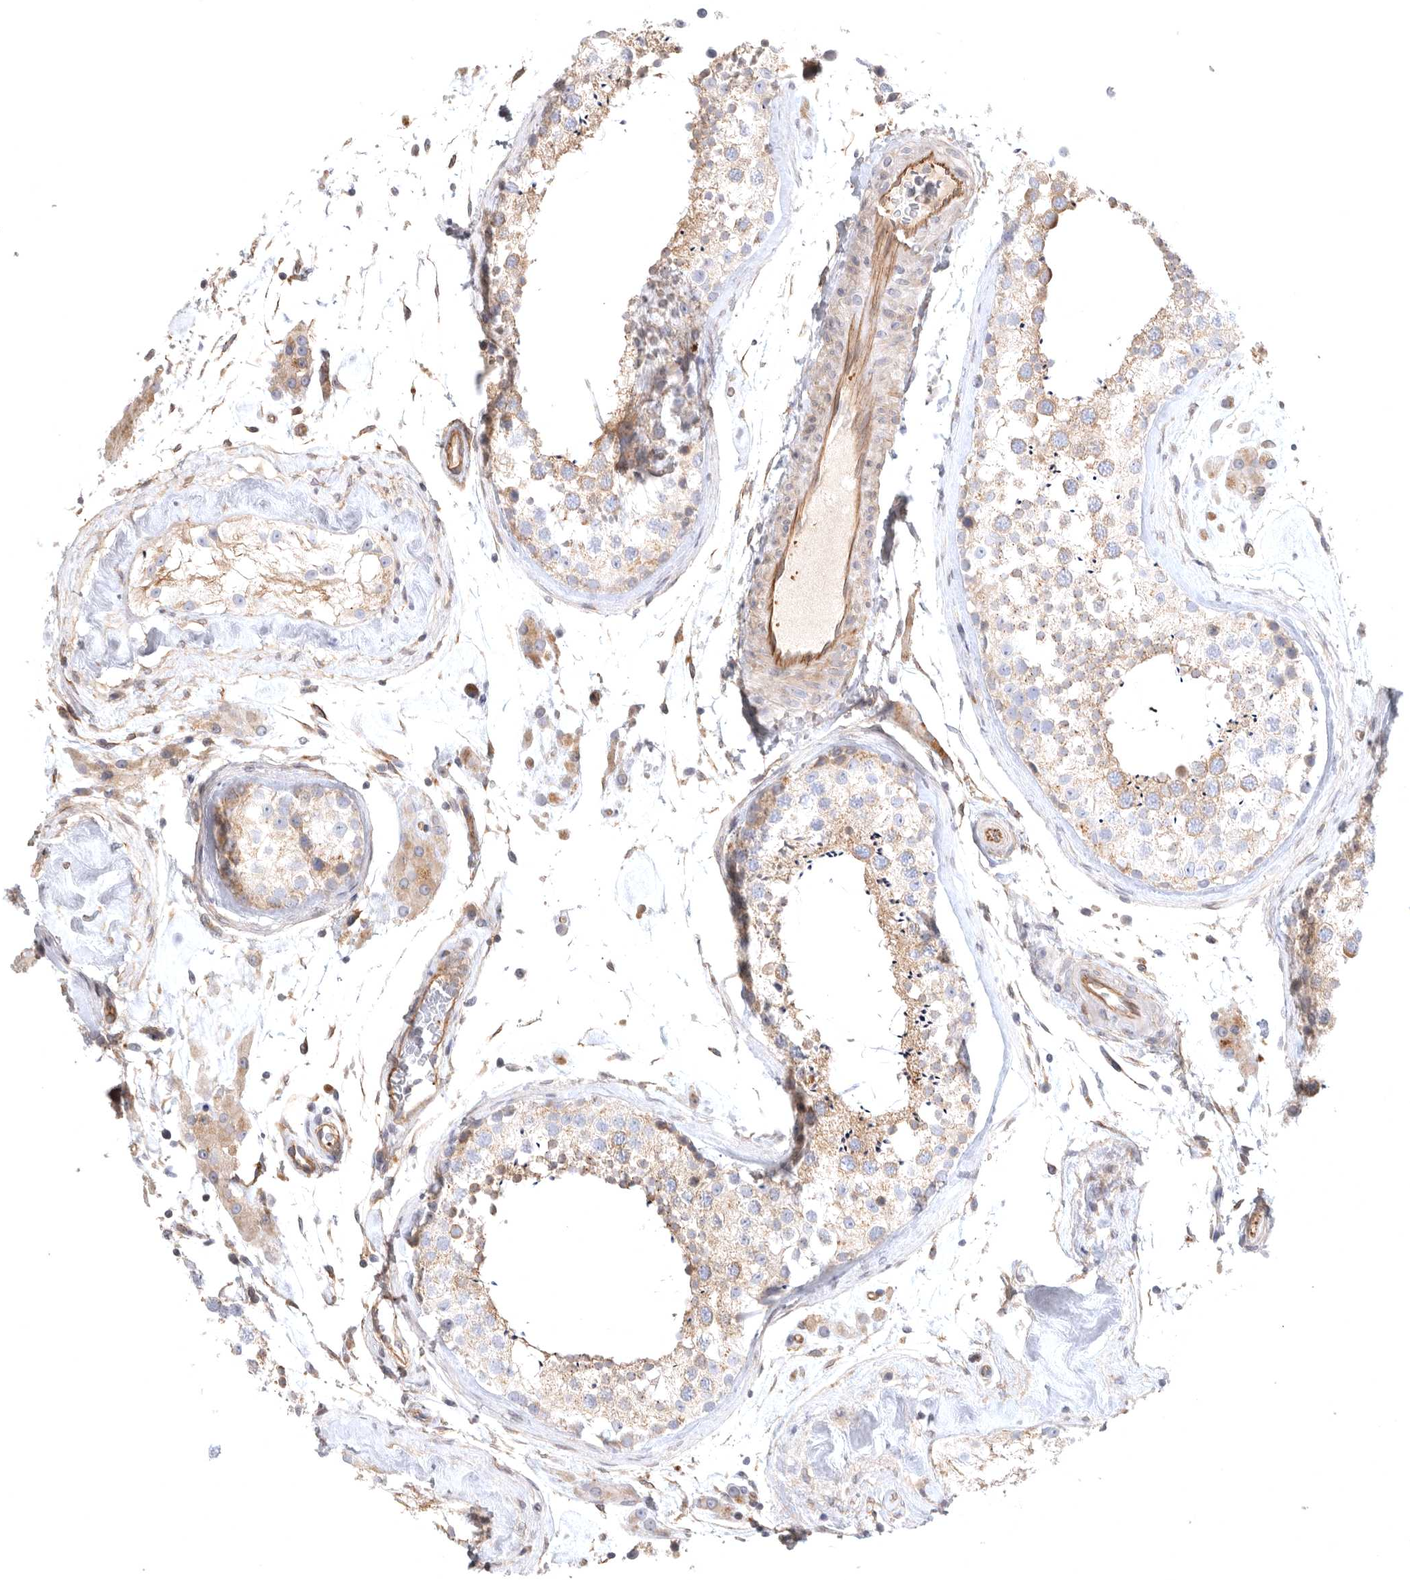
{"staining": {"intensity": "weak", "quantity": "25%-75%", "location": "cytoplasmic/membranous"}, "tissue": "testis", "cell_type": "Cells in seminiferous ducts", "image_type": "normal", "snomed": [{"axis": "morphology", "description": "Normal tissue, NOS"}, {"axis": "topography", "description": "Testis"}], "caption": "Protein analysis of normal testis displays weak cytoplasmic/membranous staining in approximately 25%-75% of cells in seminiferous ducts. Immunohistochemistry (ihc) stains the protein in brown and the nuclei are stained blue.", "gene": "LONRF1", "patient": {"sex": "male", "age": 46}}